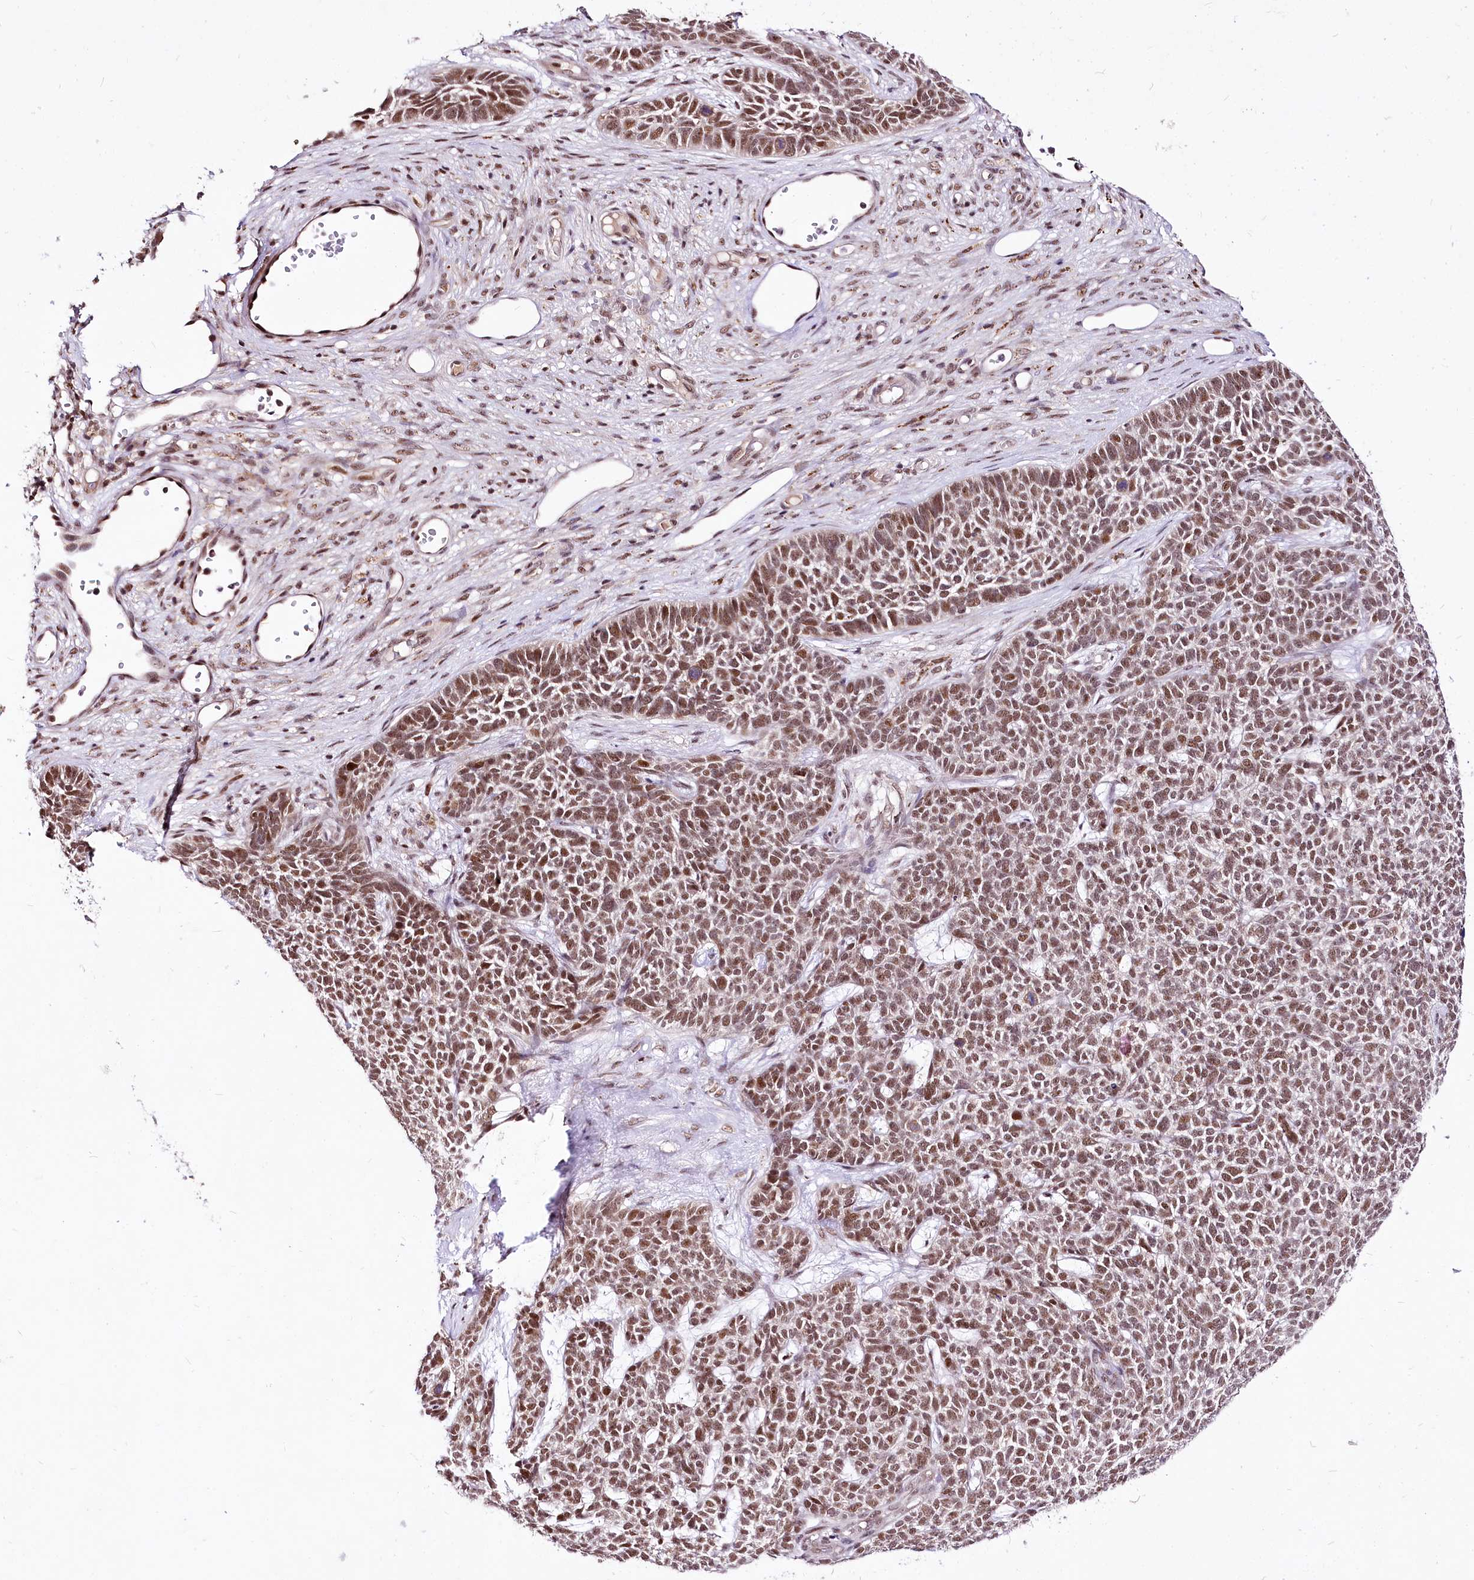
{"staining": {"intensity": "moderate", "quantity": ">75%", "location": "nuclear"}, "tissue": "skin cancer", "cell_type": "Tumor cells", "image_type": "cancer", "snomed": [{"axis": "morphology", "description": "Basal cell carcinoma"}, {"axis": "topography", "description": "Skin"}], "caption": "IHC photomicrograph of basal cell carcinoma (skin) stained for a protein (brown), which exhibits medium levels of moderate nuclear staining in approximately >75% of tumor cells.", "gene": "POLA2", "patient": {"sex": "female", "age": 84}}